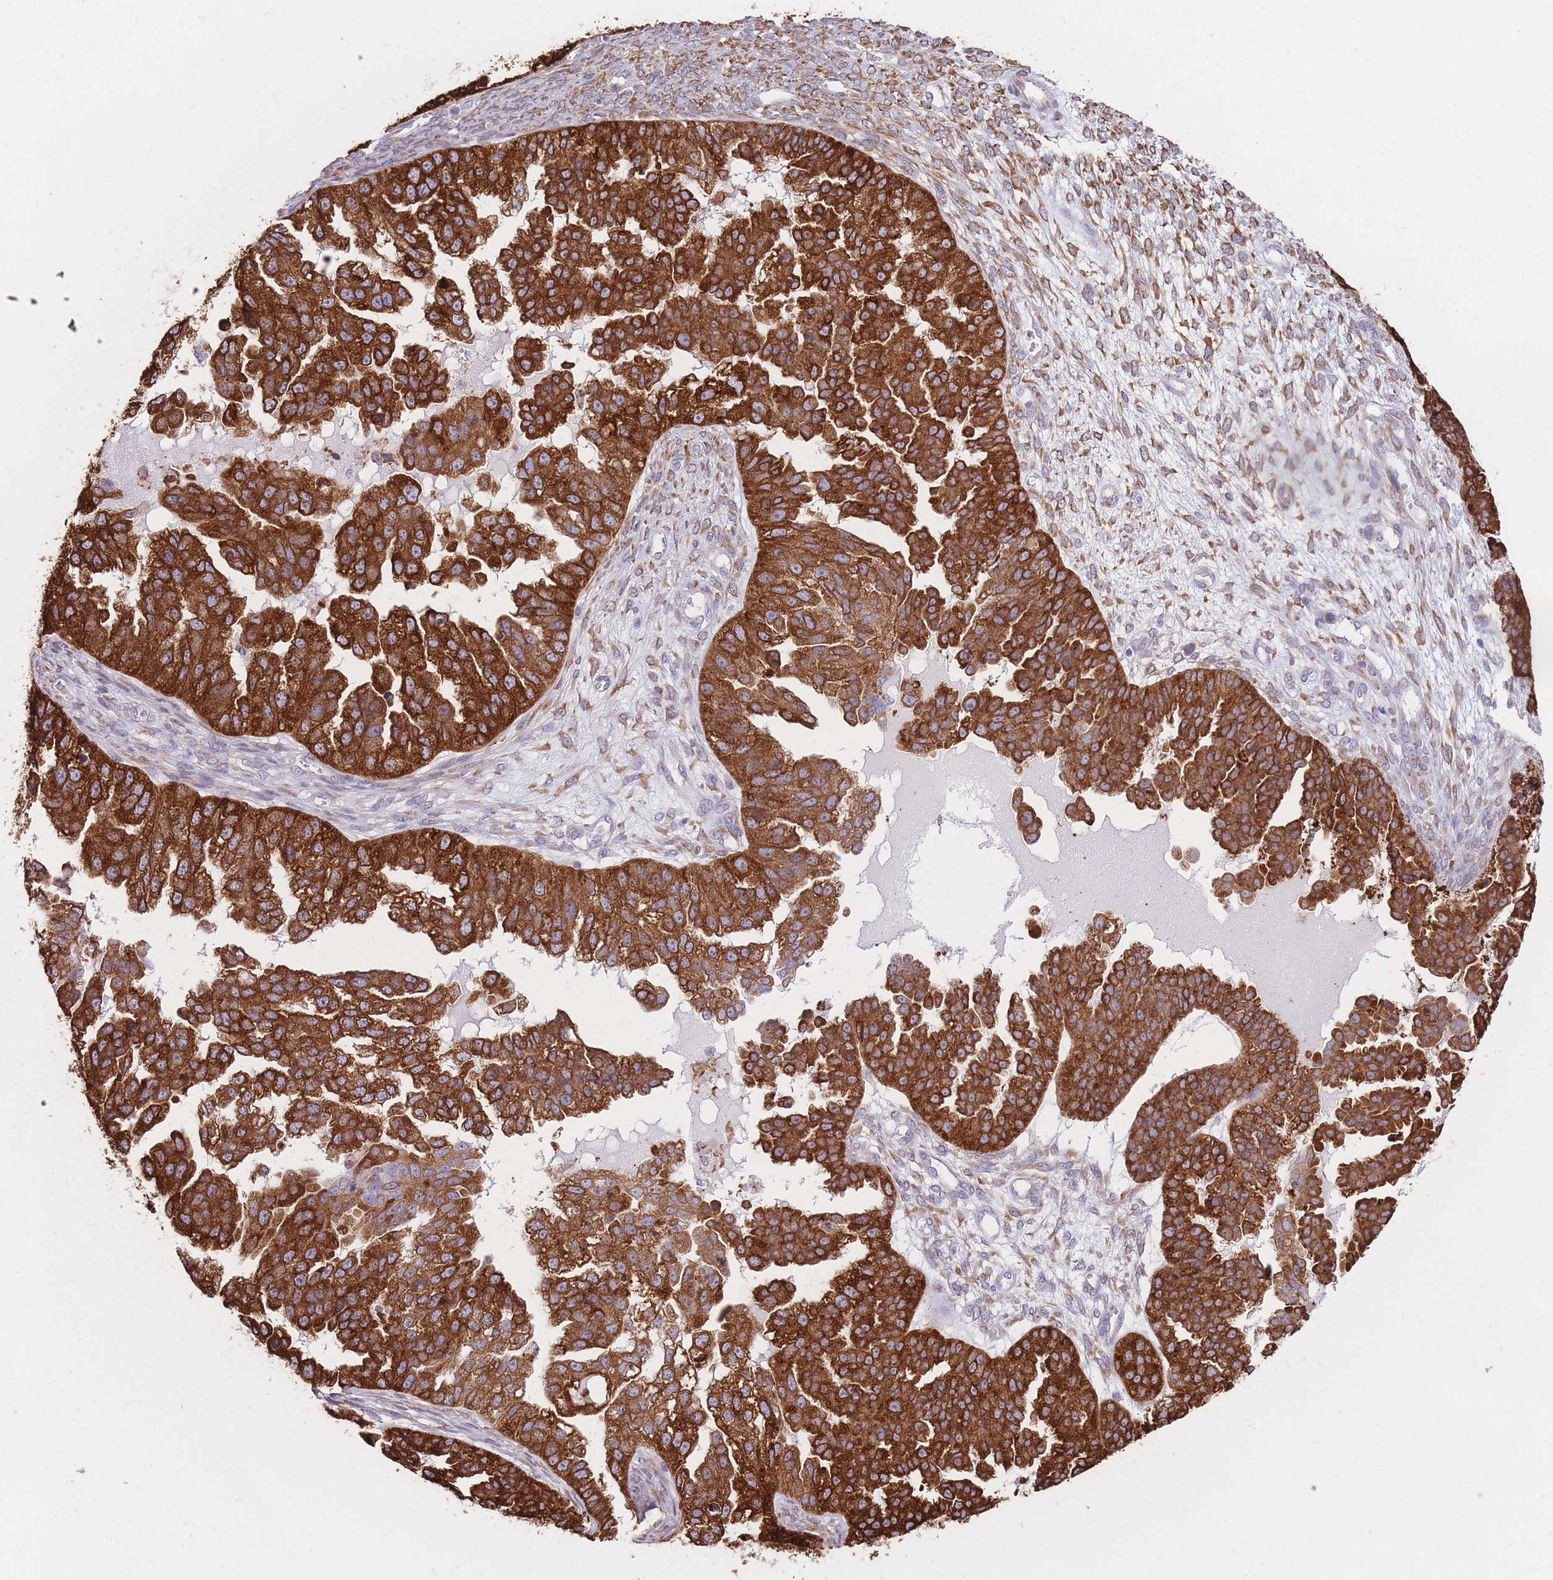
{"staining": {"intensity": "strong", "quantity": ">75%", "location": "cytoplasmic/membranous"}, "tissue": "ovarian cancer", "cell_type": "Tumor cells", "image_type": "cancer", "snomed": [{"axis": "morphology", "description": "Cystadenocarcinoma, serous, NOS"}, {"axis": "topography", "description": "Ovary"}], "caption": "Serous cystadenocarcinoma (ovarian) stained with a brown dye demonstrates strong cytoplasmic/membranous positive expression in approximately >75% of tumor cells.", "gene": "AK9", "patient": {"sex": "female", "age": 58}}